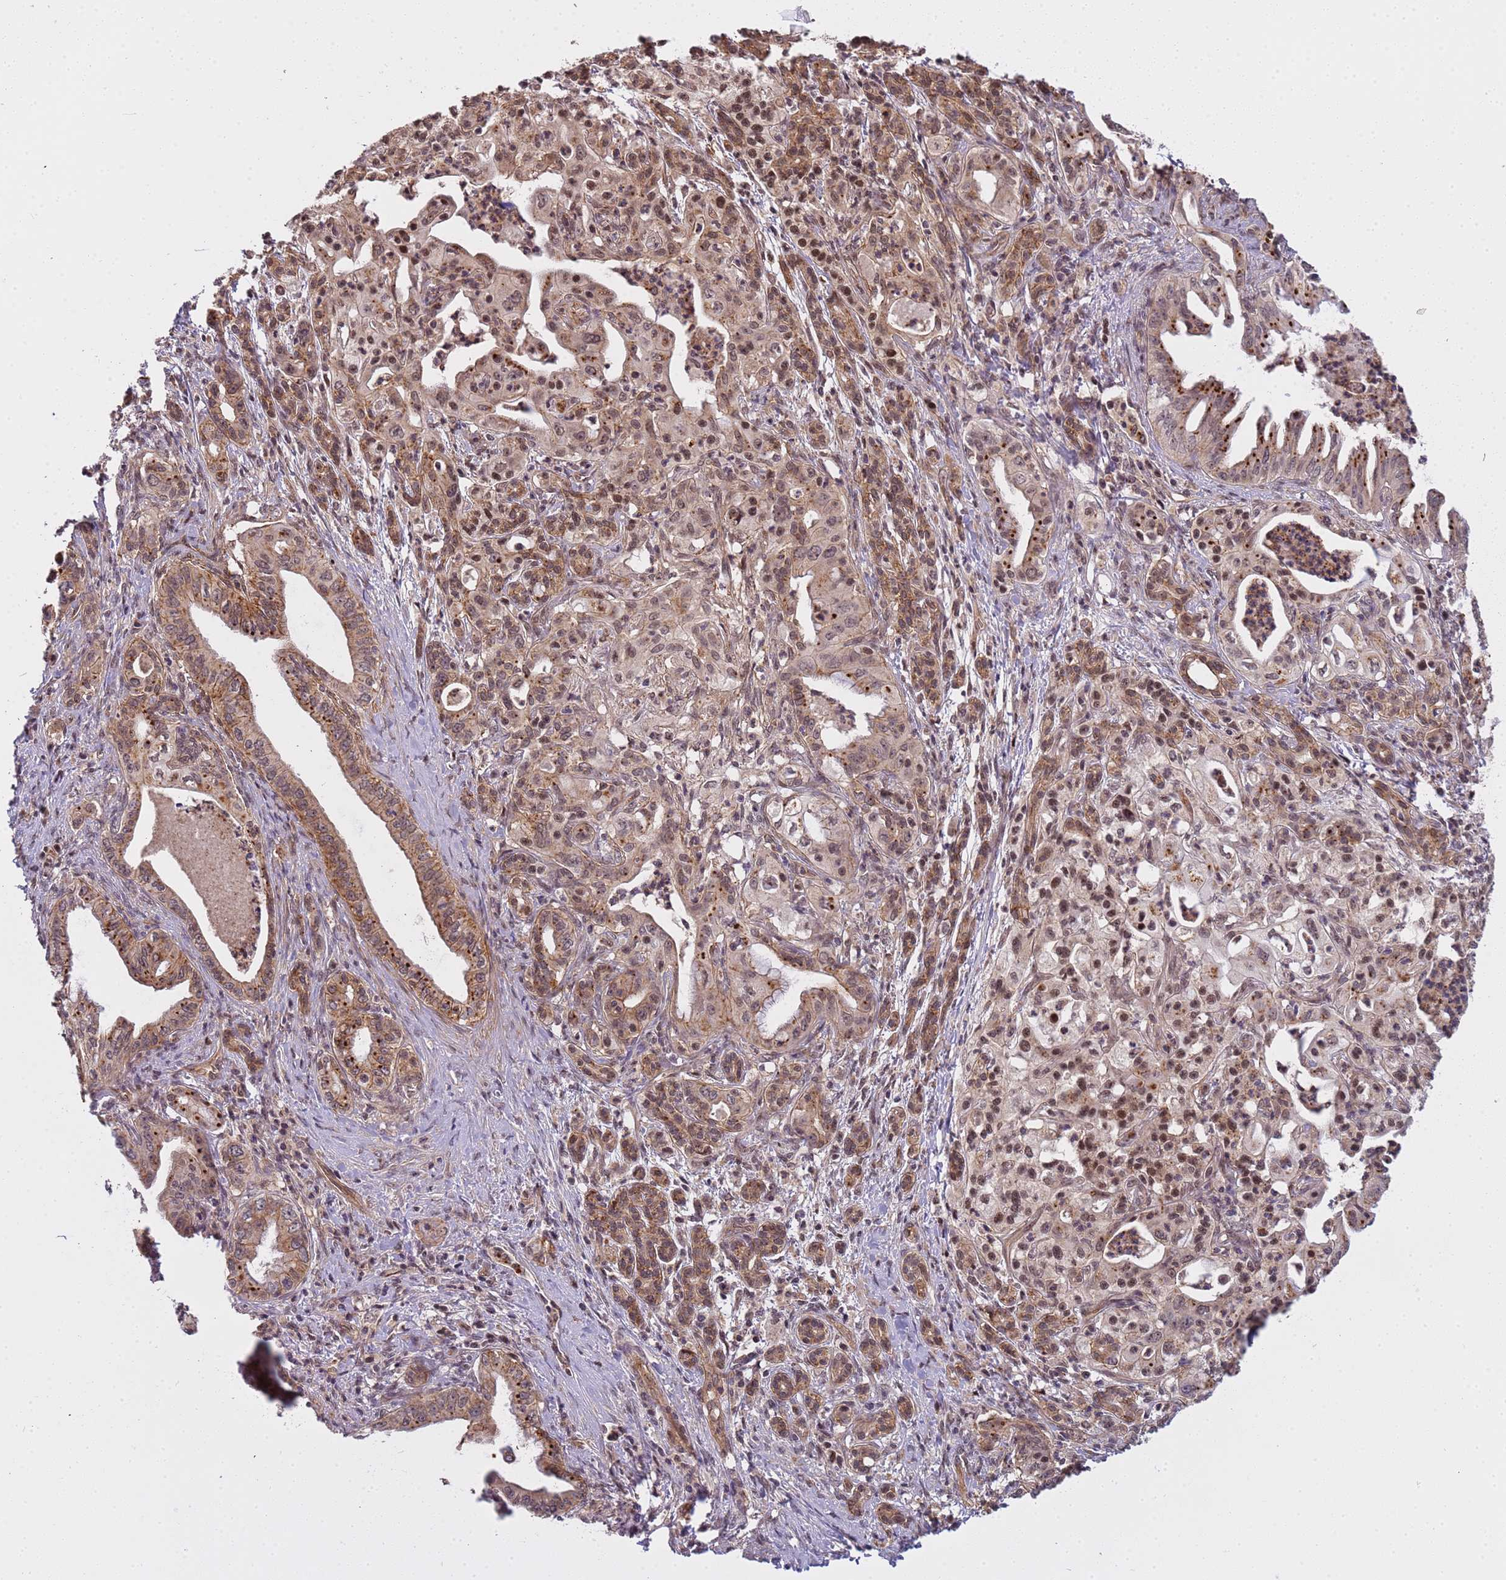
{"staining": {"intensity": "moderate", "quantity": ">75%", "location": "cytoplasmic/membranous,nuclear"}, "tissue": "pancreatic cancer", "cell_type": "Tumor cells", "image_type": "cancer", "snomed": [{"axis": "morphology", "description": "Adenocarcinoma, NOS"}, {"axis": "topography", "description": "Pancreas"}], "caption": "IHC of adenocarcinoma (pancreatic) exhibits medium levels of moderate cytoplasmic/membranous and nuclear expression in about >75% of tumor cells.", "gene": "EMC2", "patient": {"sex": "male", "age": 58}}